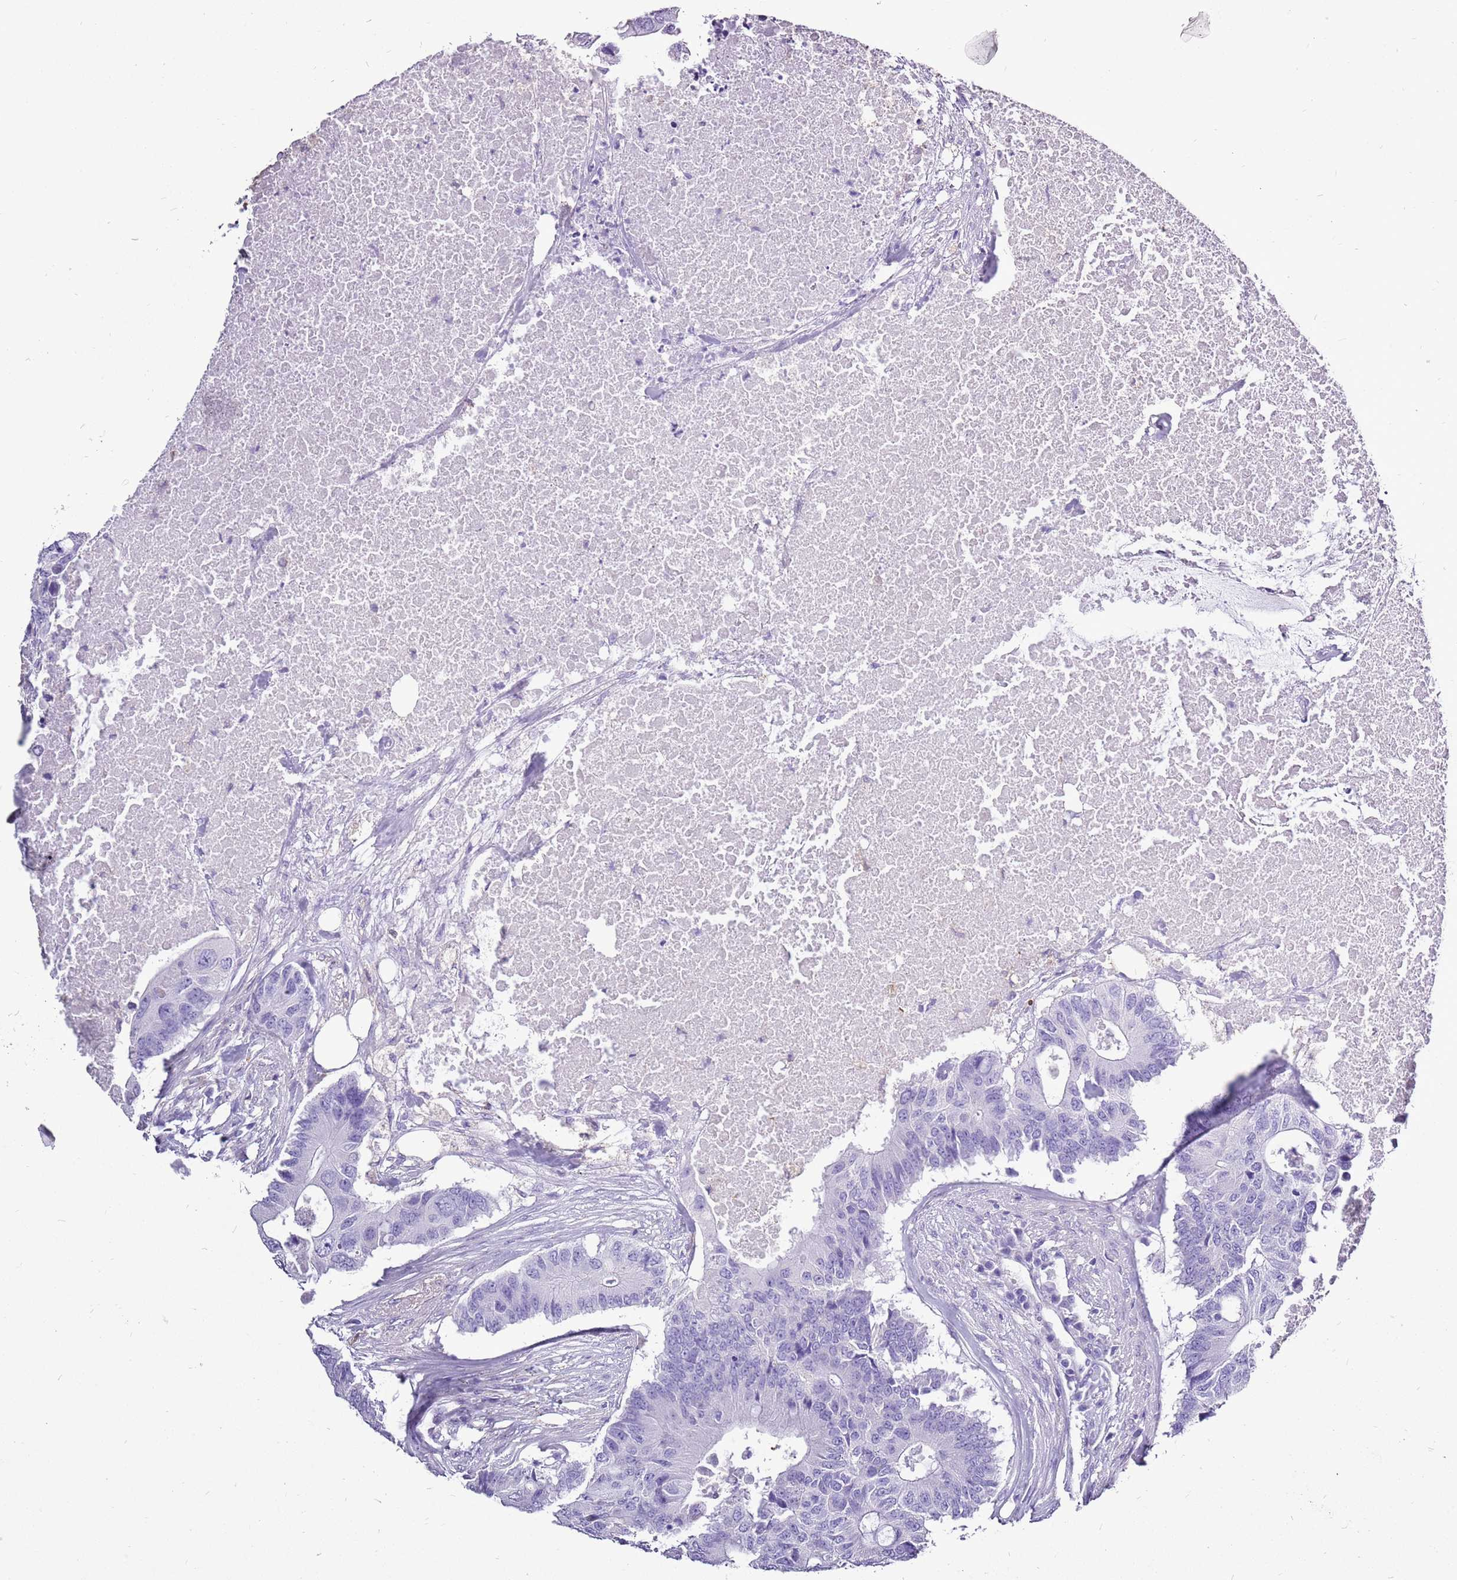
{"staining": {"intensity": "negative", "quantity": "none", "location": "none"}, "tissue": "colorectal cancer", "cell_type": "Tumor cells", "image_type": "cancer", "snomed": [{"axis": "morphology", "description": "Adenocarcinoma, NOS"}, {"axis": "topography", "description": "Colon"}], "caption": "Tumor cells show no significant expression in colorectal adenocarcinoma.", "gene": "ACSS3", "patient": {"sex": "male", "age": 71}}